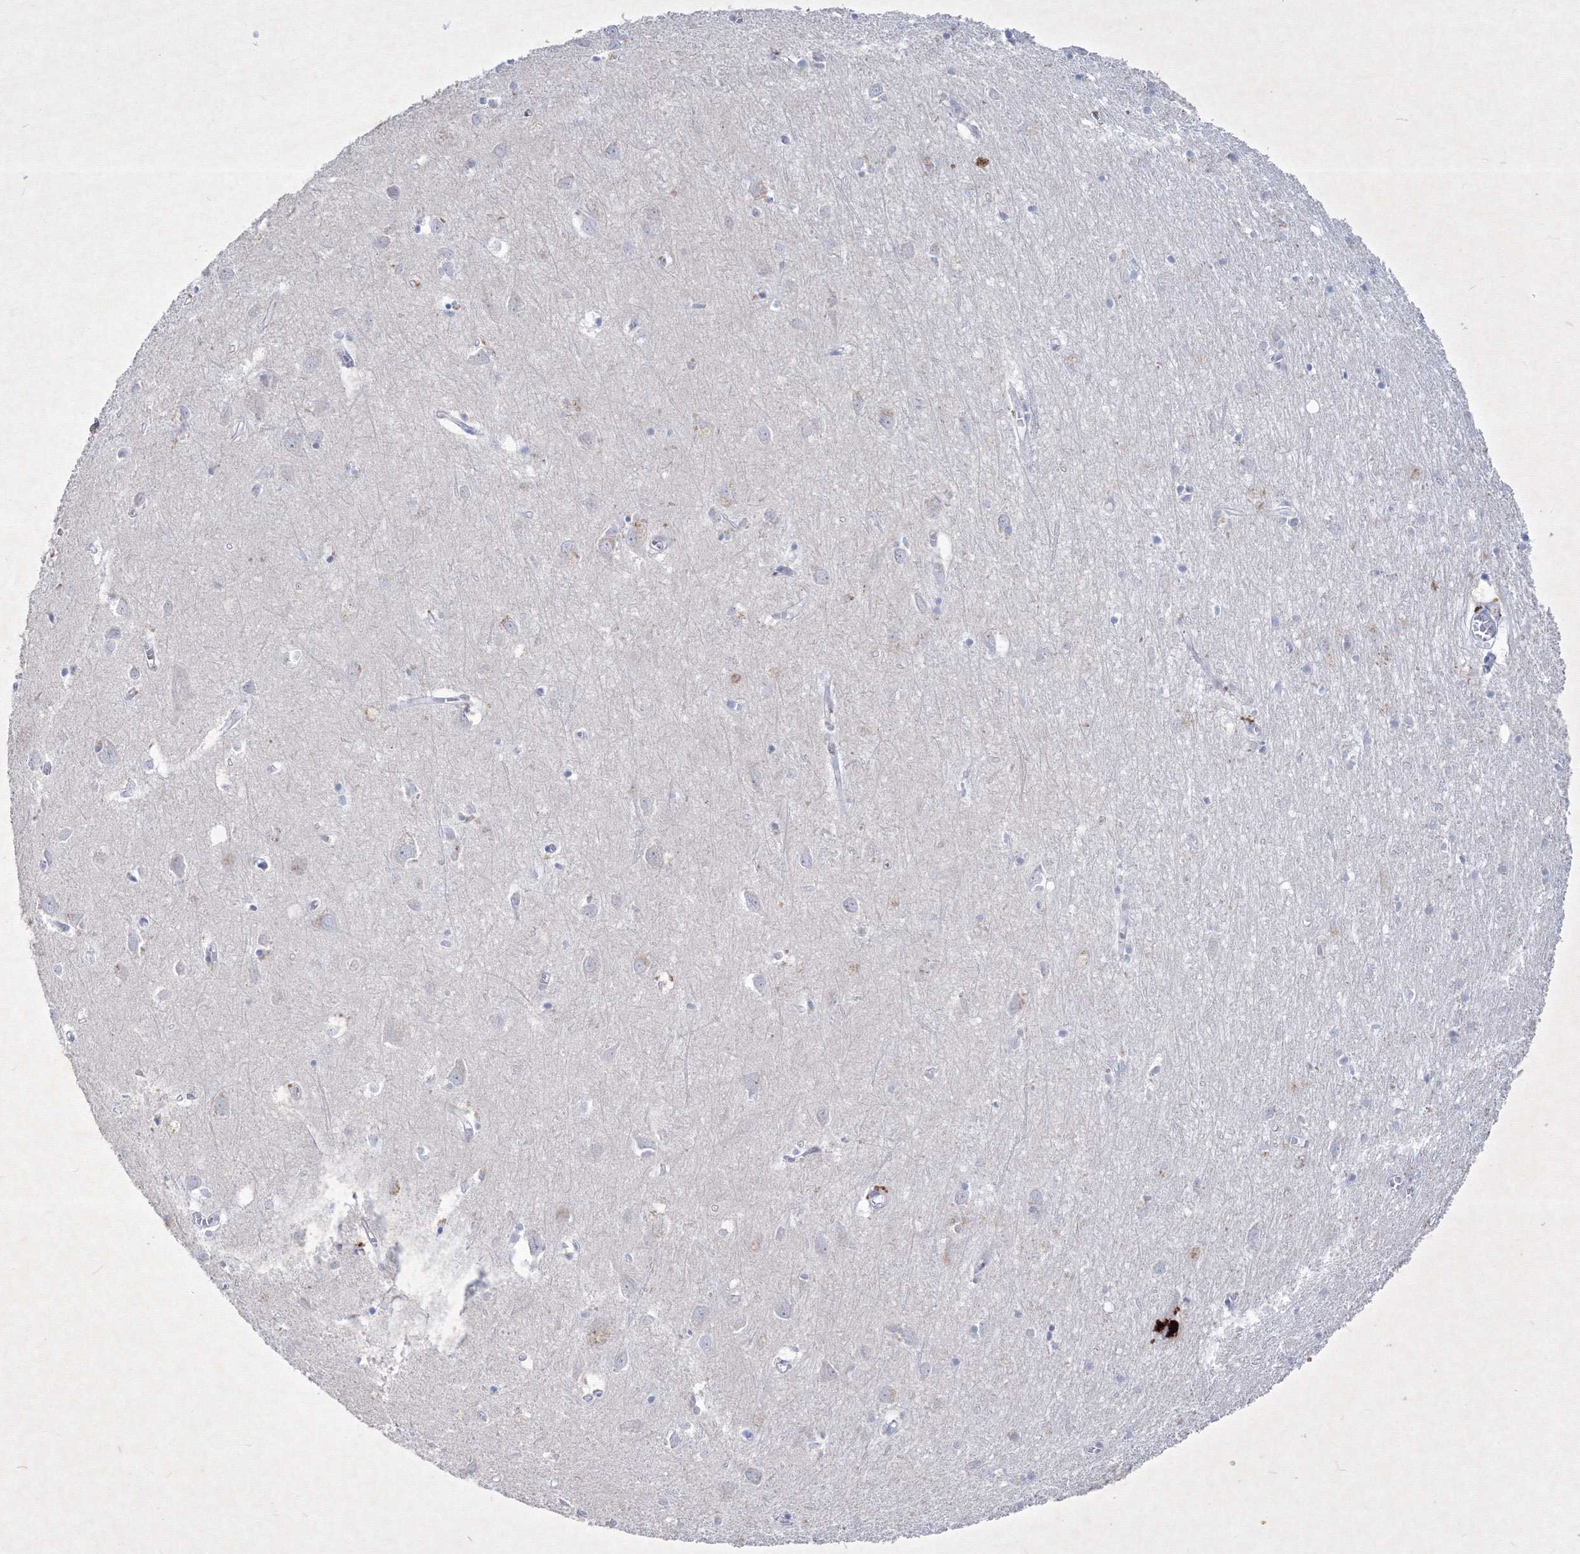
{"staining": {"intensity": "negative", "quantity": "none", "location": "none"}, "tissue": "cerebral cortex", "cell_type": "Endothelial cells", "image_type": "normal", "snomed": [{"axis": "morphology", "description": "Normal tissue, NOS"}, {"axis": "topography", "description": "Cerebral cortex"}], "caption": "The photomicrograph displays no significant staining in endothelial cells of cerebral cortex. (Stains: DAB immunohistochemistry (IHC) with hematoxylin counter stain, Microscopy: brightfield microscopy at high magnification).", "gene": "TMEM139", "patient": {"sex": "female", "age": 64}}